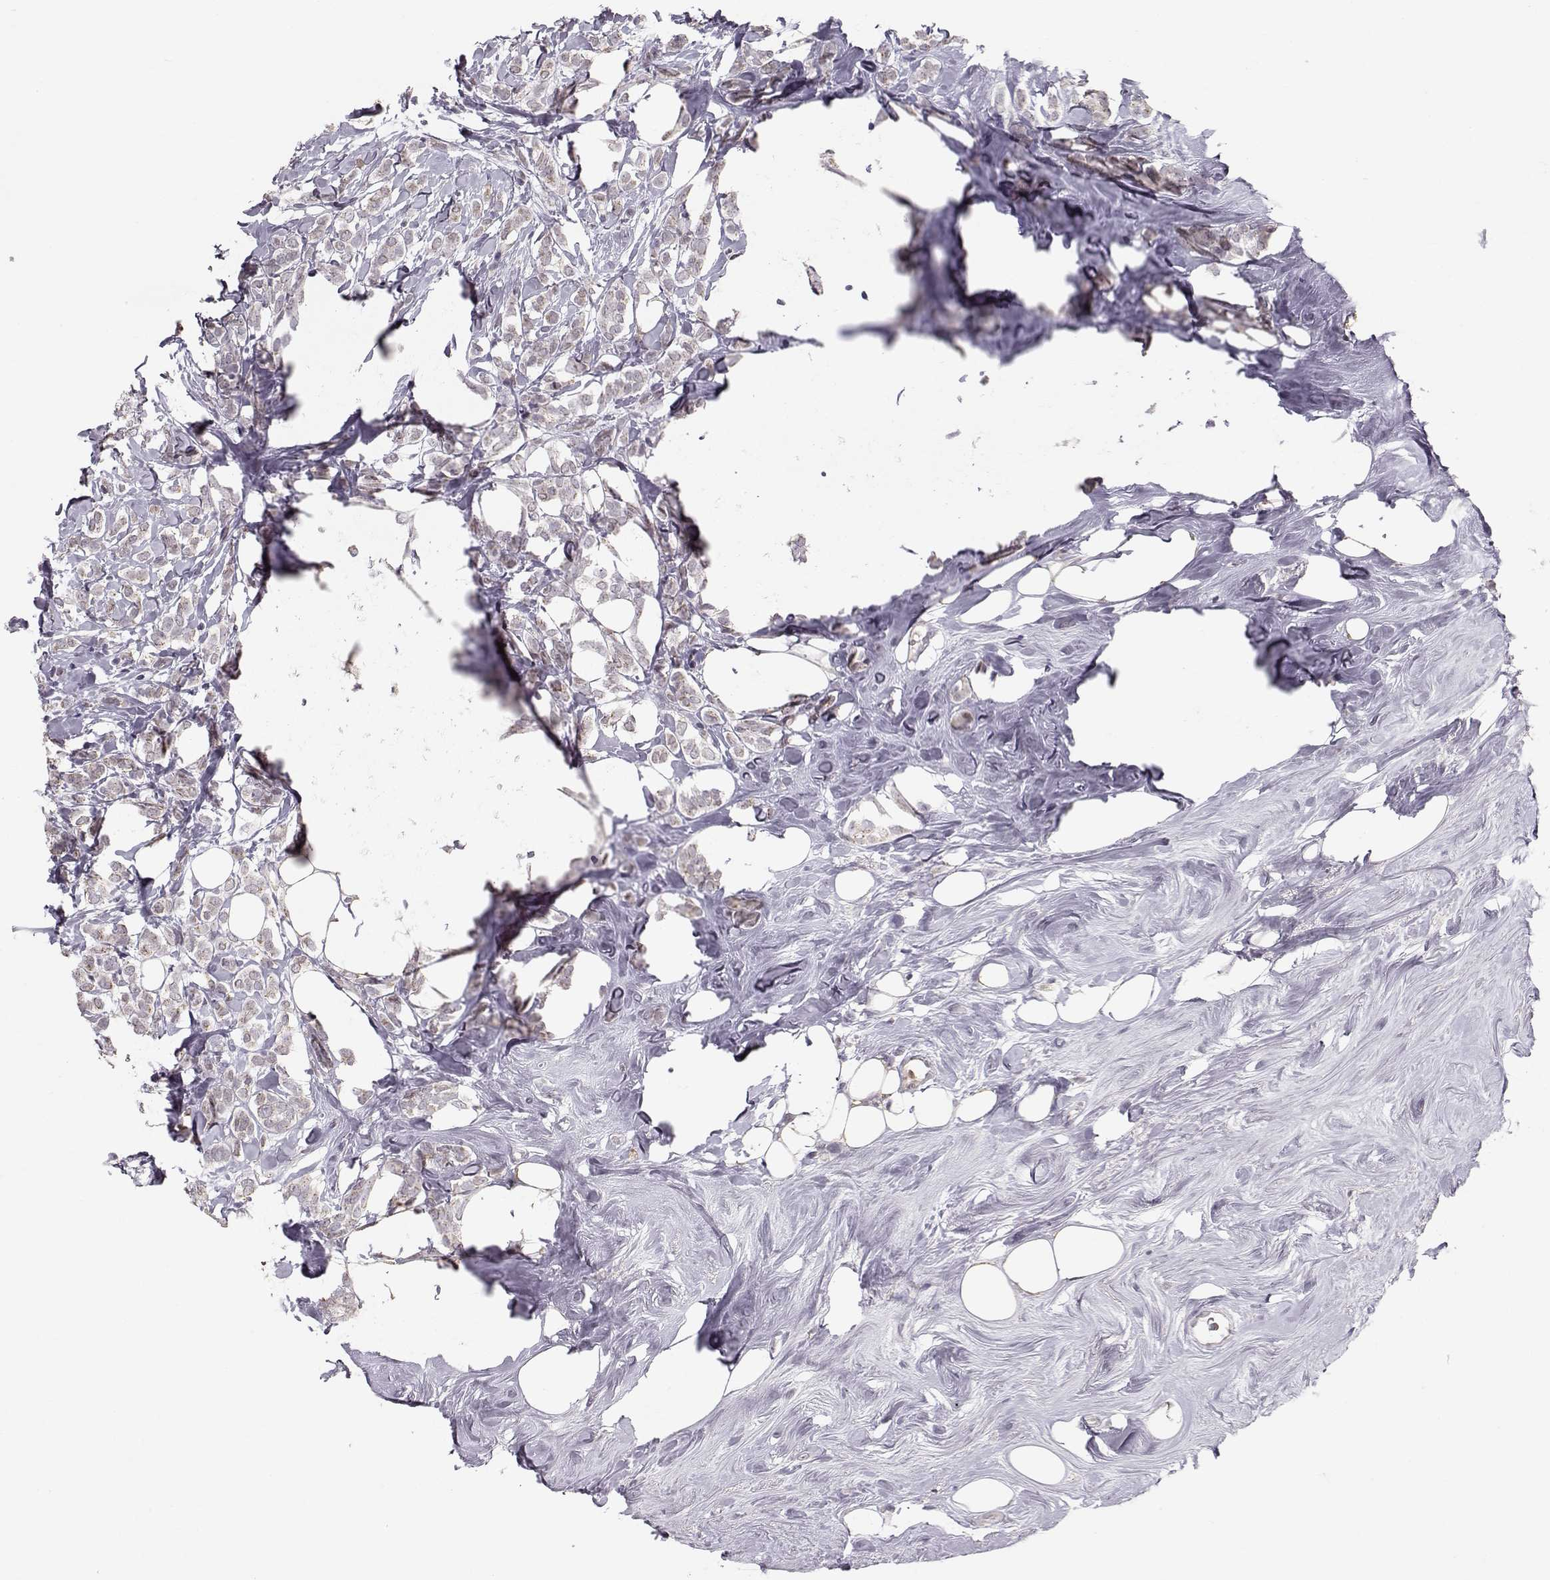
{"staining": {"intensity": "negative", "quantity": "none", "location": "none"}, "tissue": "breast cancer", "cell_type": "Tumor cells", "image_type": "cancer", "snomed": [{"axis": "morphology", "description": "Lobular carcinoma"}, {"axis": "topography", "description": "Breast"}], "caption": "There is no significant expression in tumor cells of breast cancer (lobular carcinoma).", "gene": "POU1F1", "patient": {"sex": "female", "age": 49}}